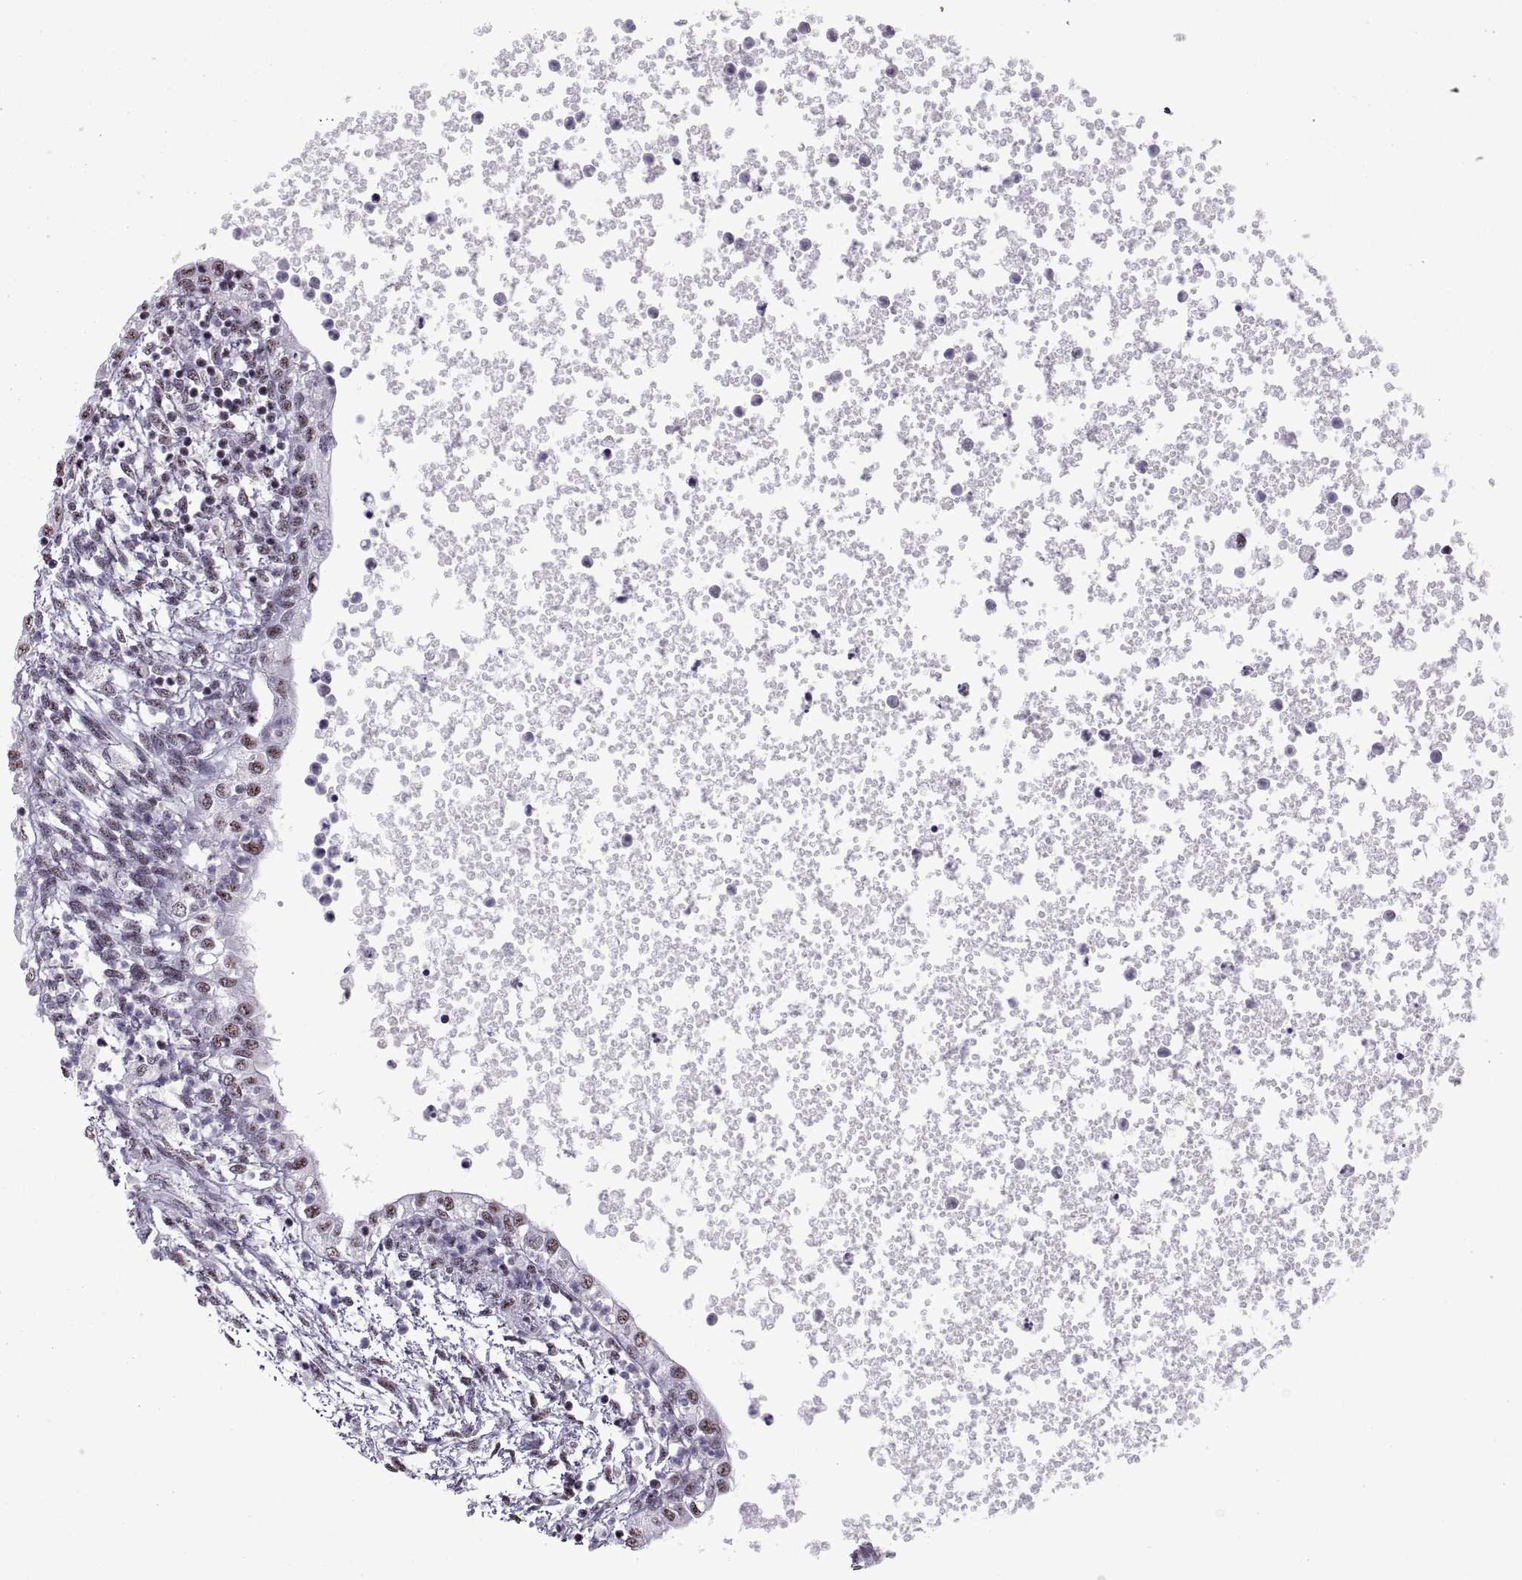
{"staining": {"intensity": "weak", "quantity": ">75%", "location": "nuclear"}, "tissue": "testis cancer", "cell_type": "Tumor cells", "image_type": "cancer", "snomed": [{"axis": "morphology", "description": "Carcinoma, Embryonal, NOS"}, {"axis": "topography", "description": "Testis"}], "caption": "Testis embryonal carcinoma was stained to show a protein in brown. There is low levels of weak nuclear positivity in approximately >75% of tumor cells.", "gene": "MAGEA4", "patient": {"sex": "male", "age": 37}}